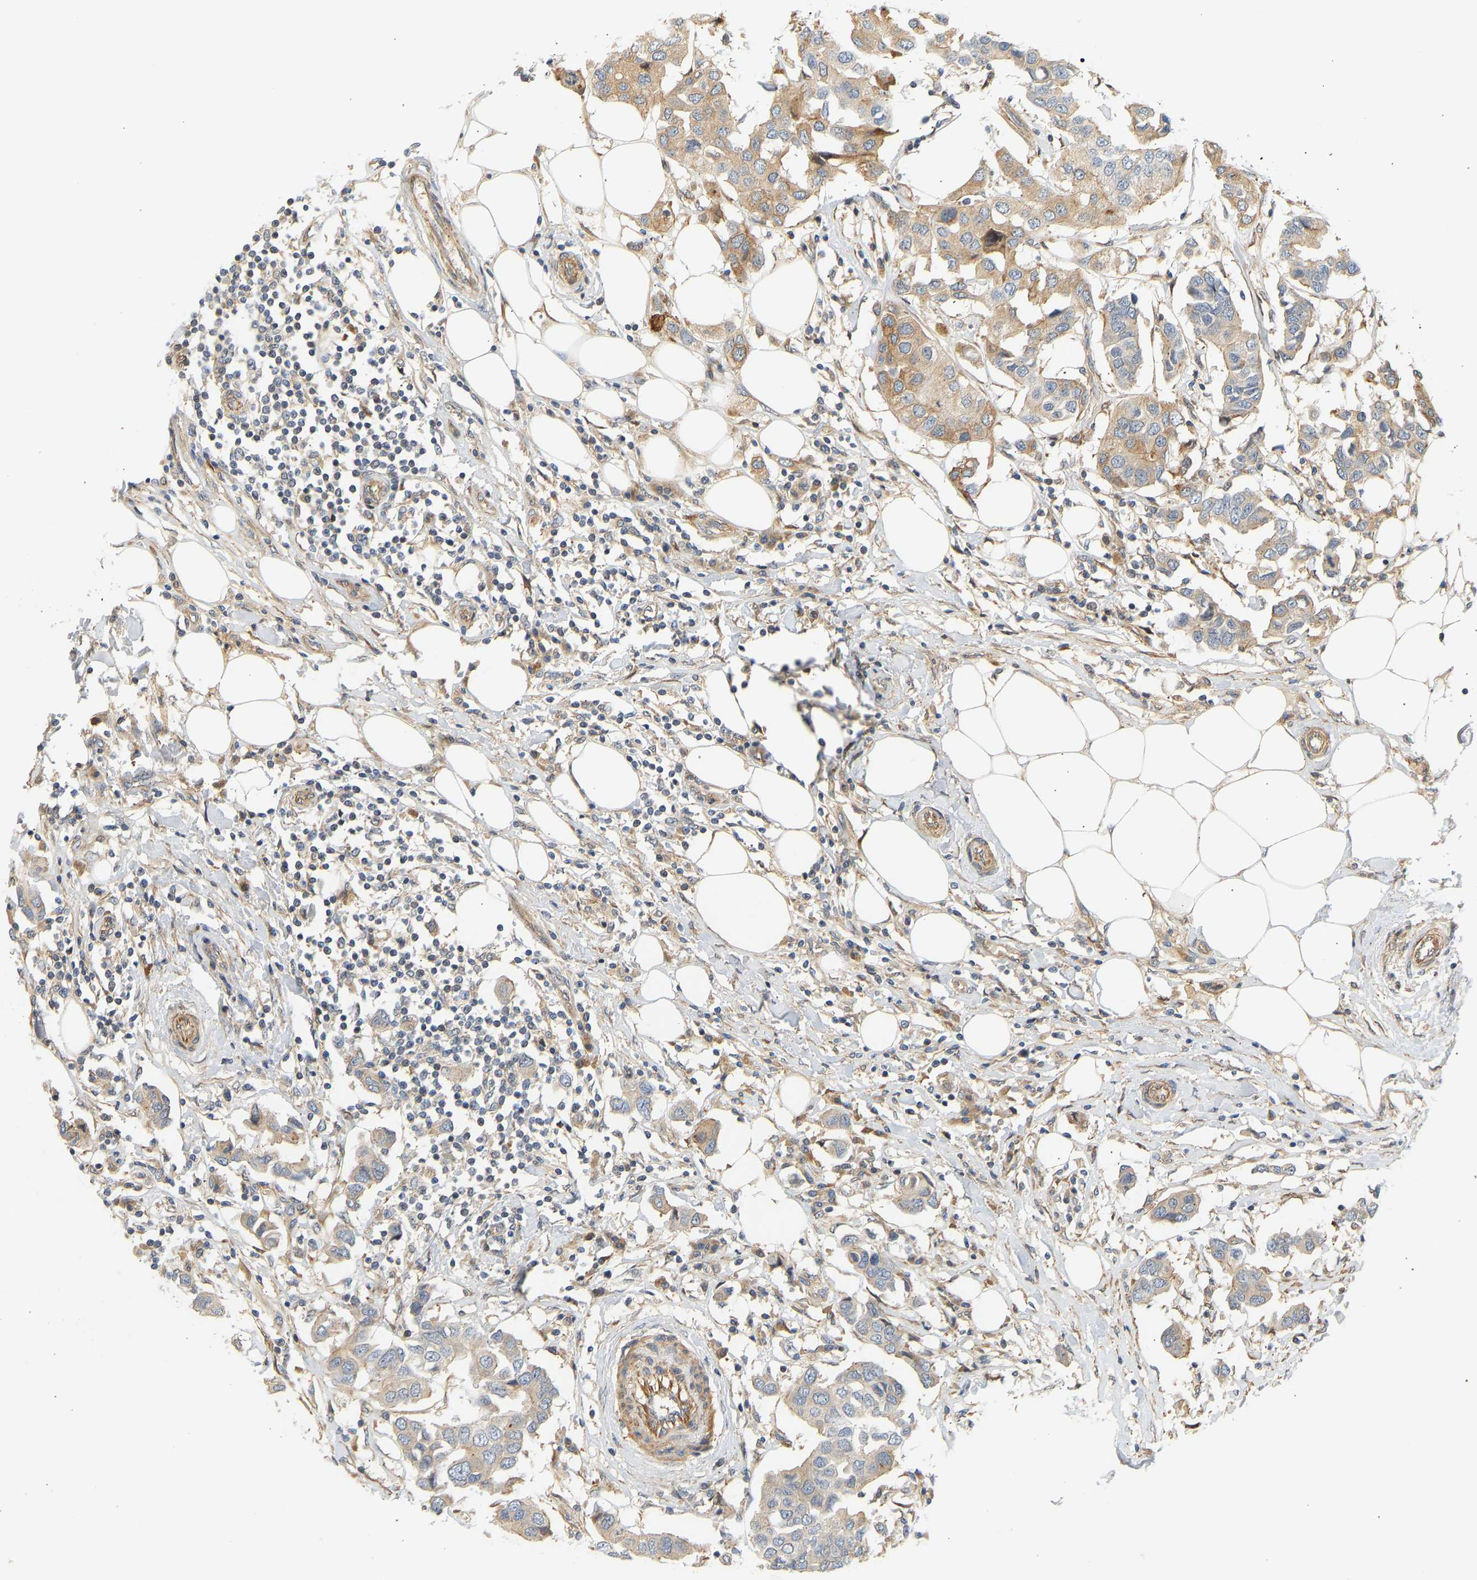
{"staining": {"intensity": "moderate", "quantity": ">75%", "location": "cytoplasmic/membranous"}, "tissue": "breast cancer", "cell_type": "Tumor cells", "image_type": "cancer", "snomed": [{"axis": "morphology", "description": "Duct carcinoma"}, {"axis": "topography", "description": "Breast"}], "caption": "Immunohistochemistry image of human breast cancer (invasive ductal carcinoma) stained for a protein (brown), which shows medium levels of moderate cytoplasmic/membranous staining in about >75% of tumor cells.", "gene": "CEP57", "patient": {"sex": "female", "age": 80}}